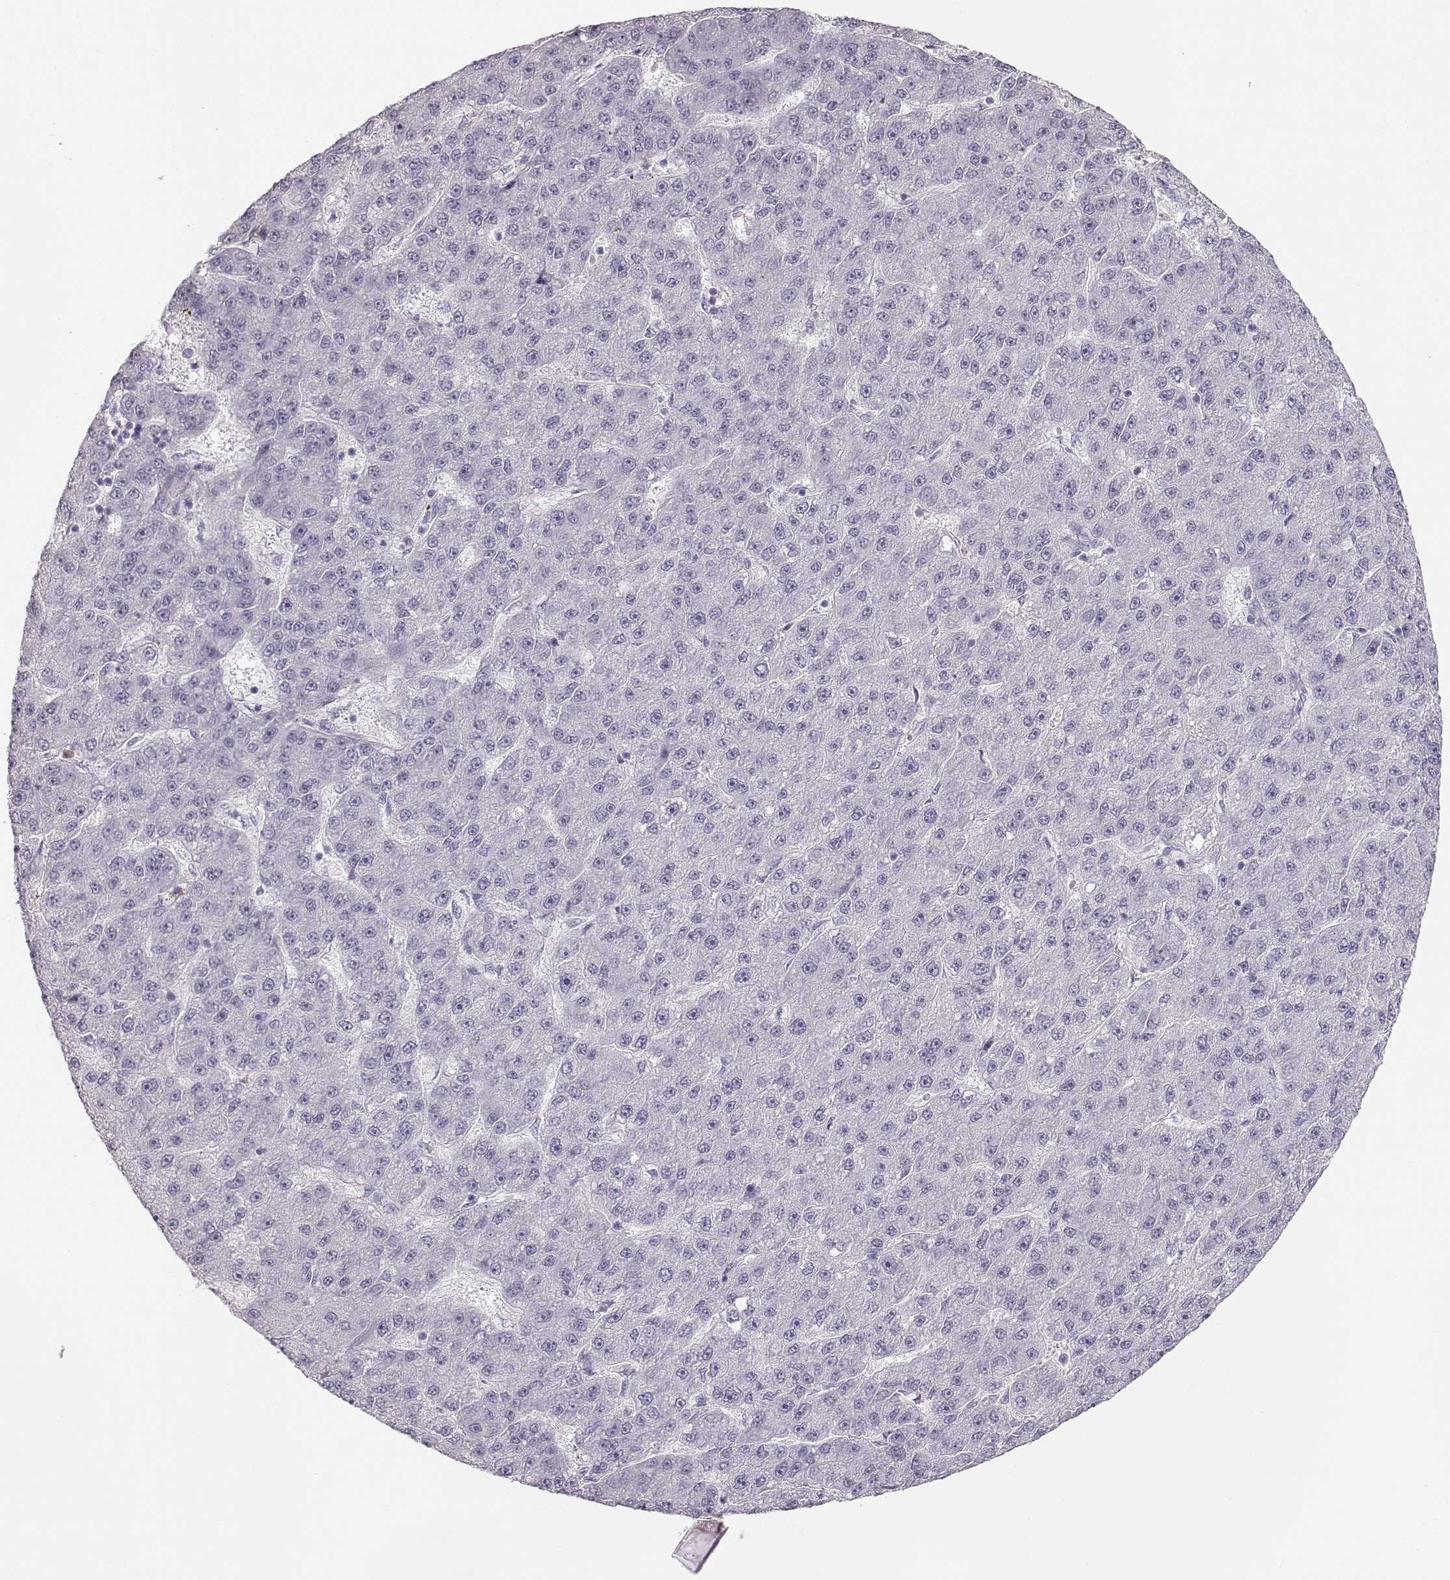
{"staining": {"intensity": "negative", "quantity": "none", "location": "none"}, "tissue": "liver cancer", "cell_type": "Tumor cells", "image_type": "cancer", "snomed": [{"axis": "morphology", "description": "Carcinoma, Hepatocellular, NOS"}, {"axis": "topography", "description": "Liver"}], "caption": "An IHC image of liver hepatocellular carcinoma is shown. There is no staining in tumor cells of liver hepatocellular carcinoma. The staining is performed using DAB (3,3'-diaminobenzidine) brown chromogen with nuclei counter-stained in using hematoxylin.", "gene": "MIP", "patient": {"sex": "male", "age": 67}}